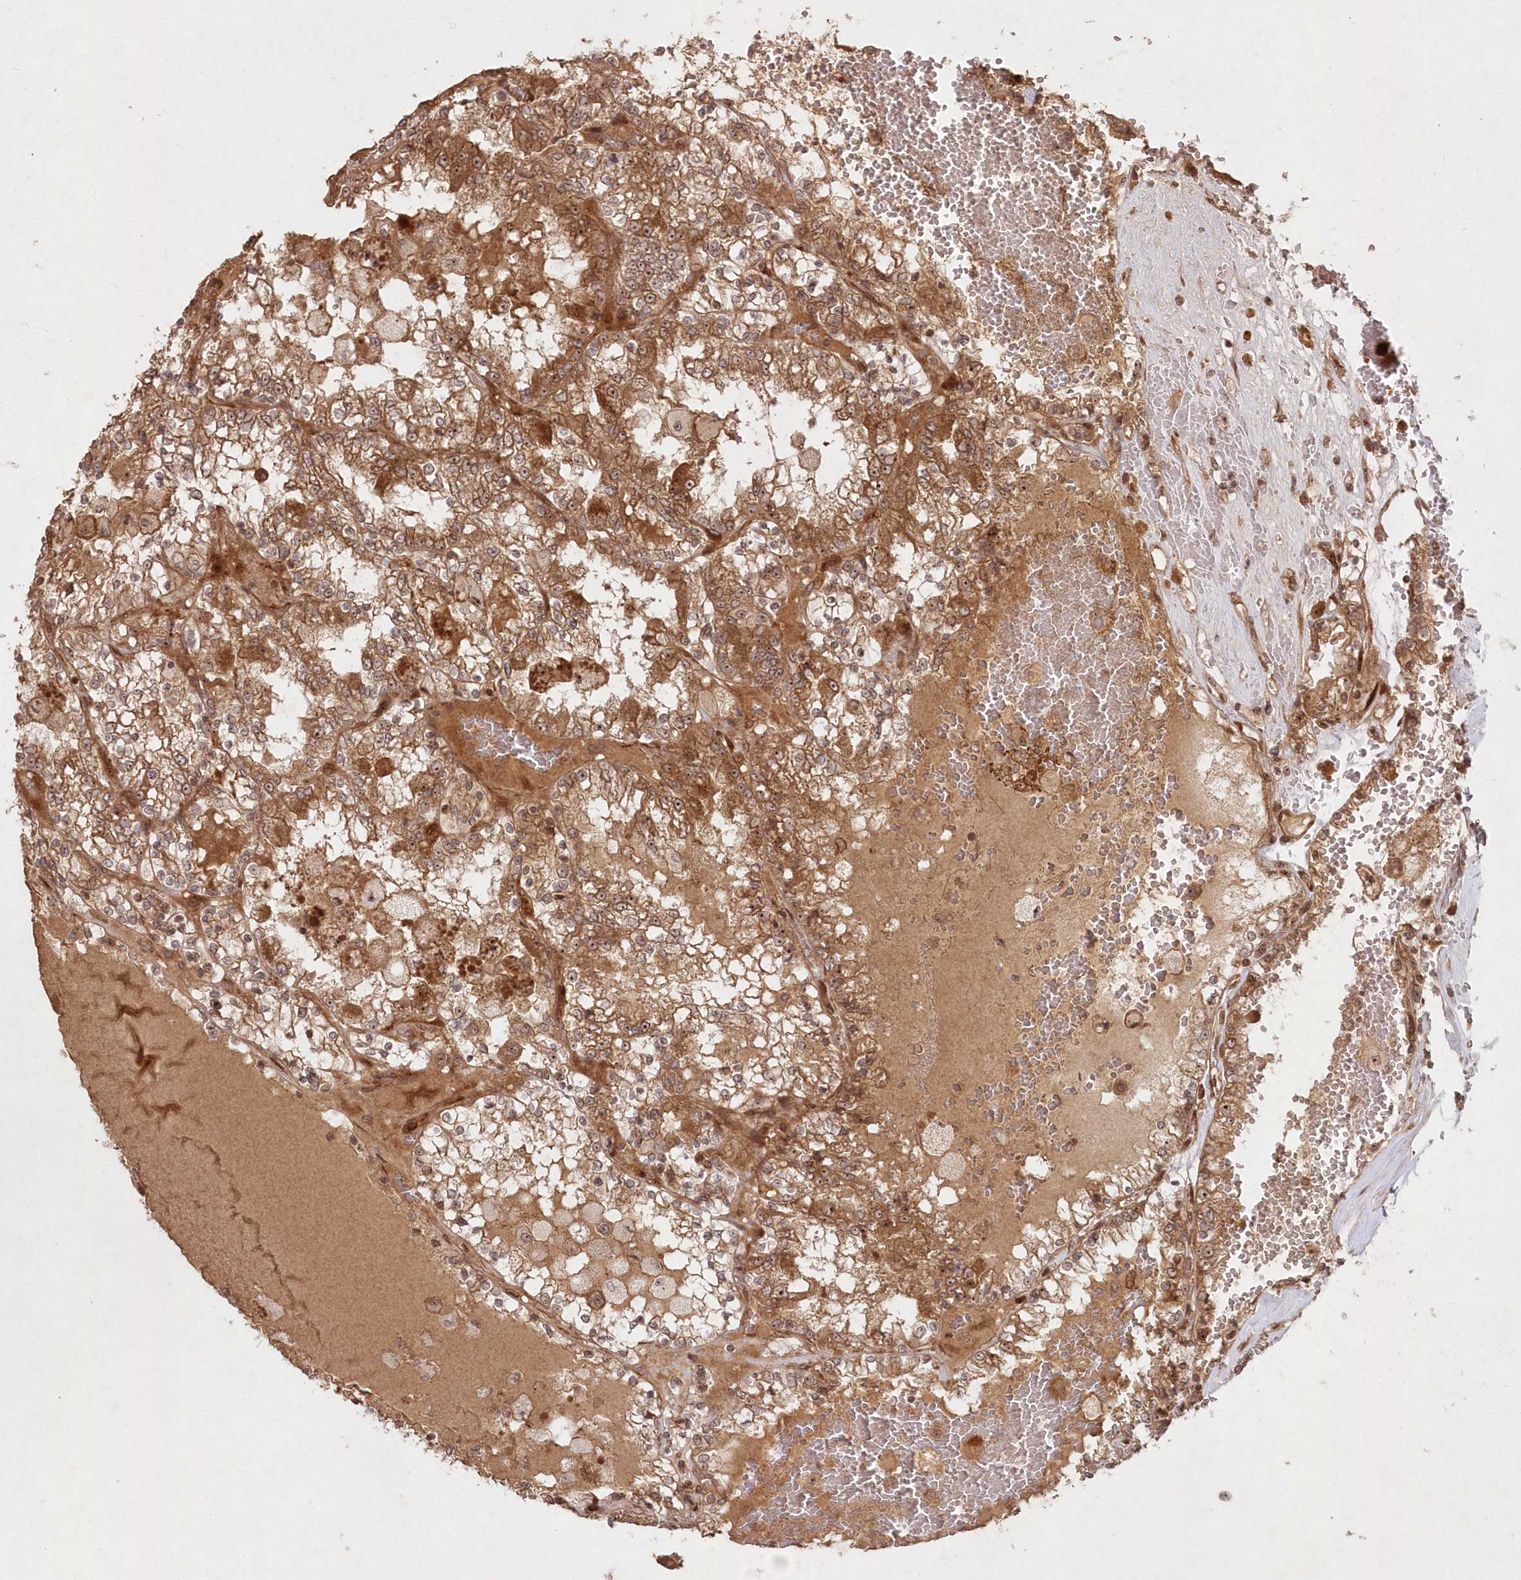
{"staining": {"intensity": "moderate", "quantity": ">75%", "location": "cytoplasmic/membranous,nuclear"}, "tissue": "renal cancer", "cell_type": "Tumor cells", "image_type": "cancer", "snomed": [{"axis": "morphology", "description": "Adenocarcinoma, NOS"}, {"axis": "topography", "description": "Kidney"}], "caption": "This is a photomicrograph of immunohistochemistry staining of renal cancer, which shows moderate staining in the cytoplasmic/membranous and nuclear of tumor cells.", "gene": "SERINC1", "patient": {"sex": "female", "age": 56}}